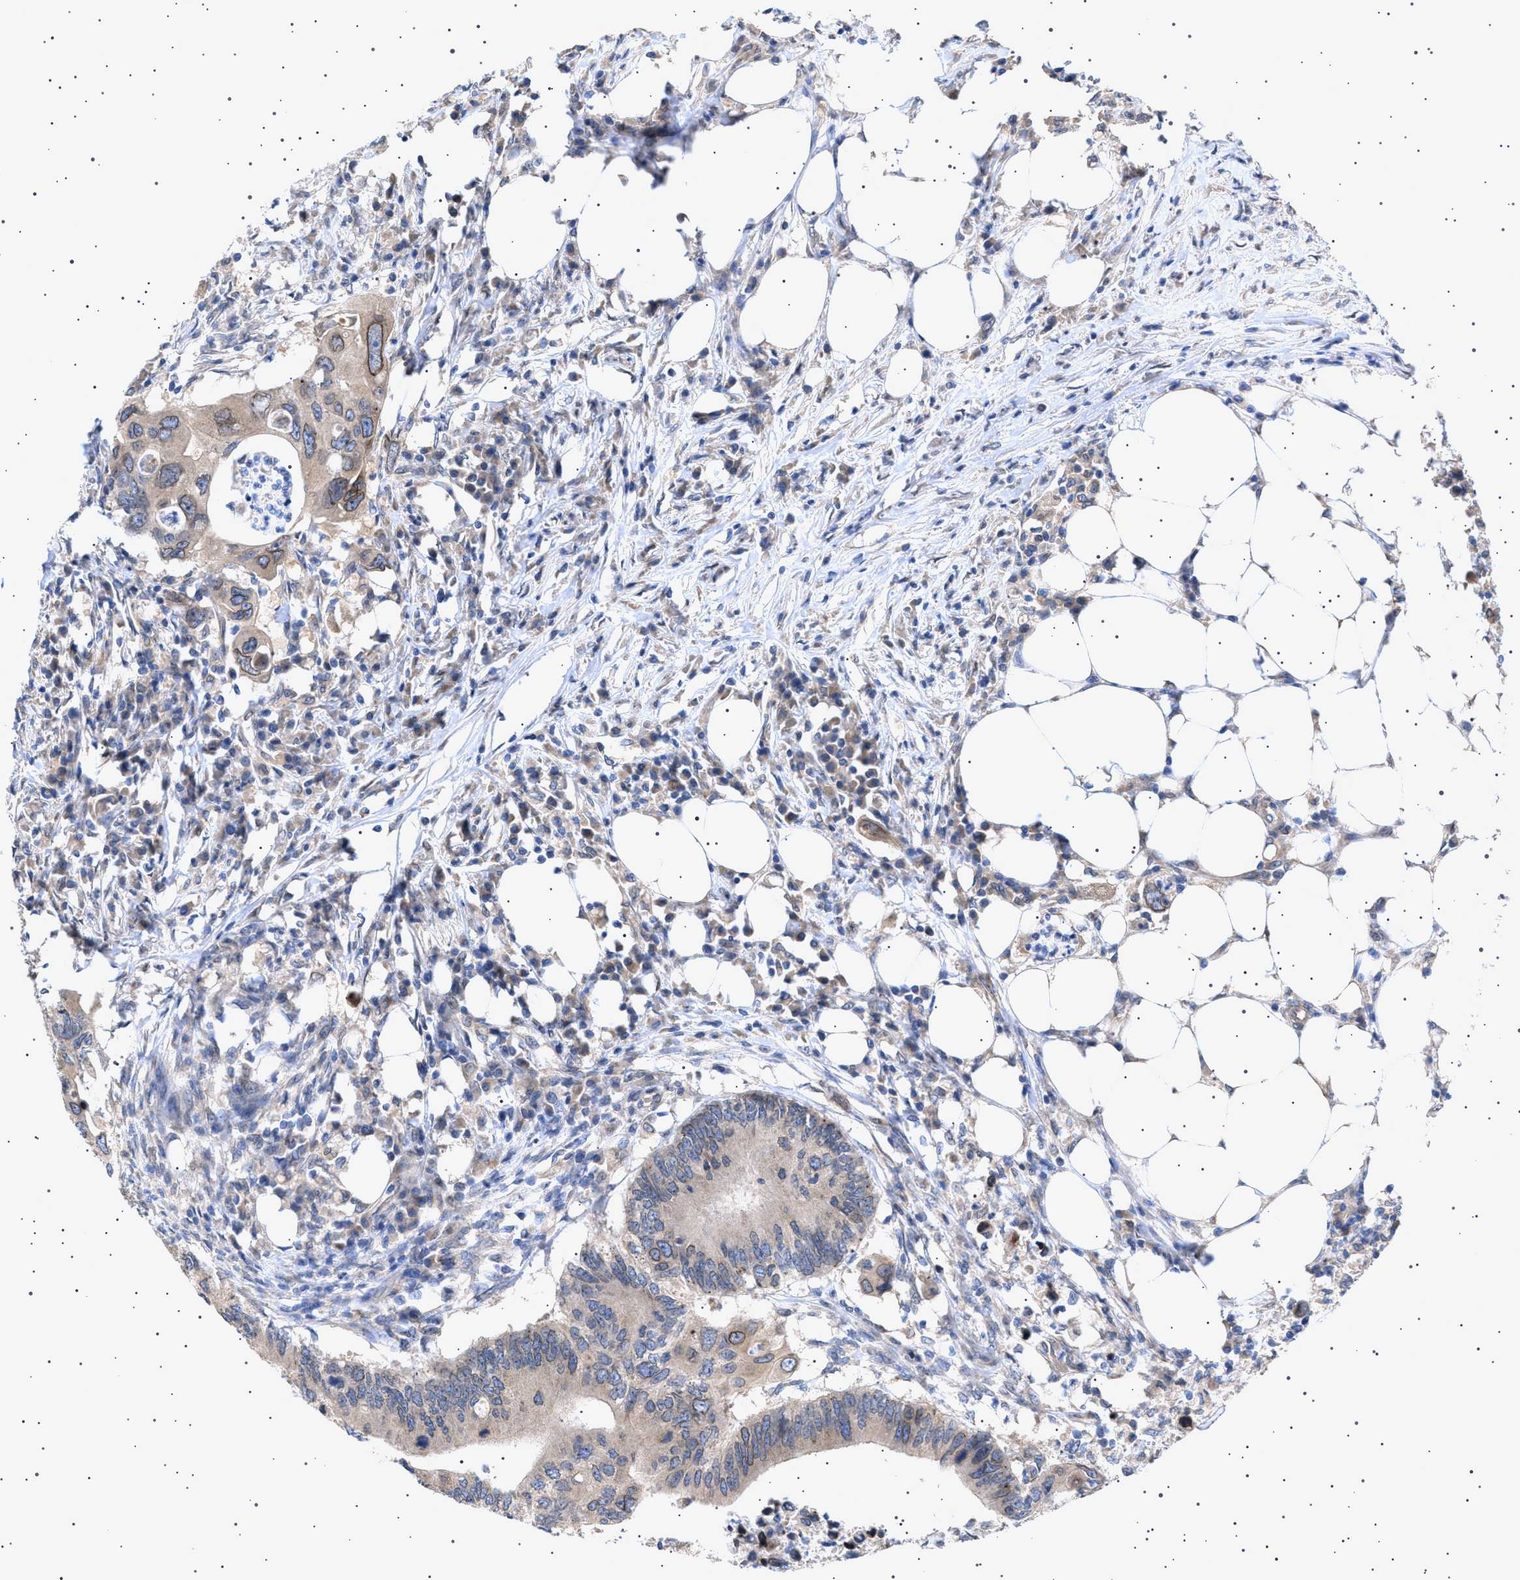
{"staining": {"intensity": "moderate", "quantity": "25%-75%", "location": "cytoplasmic/membranous,nuclear"}, "tissue": "colorectal cancer", "cell_type": "Tumor cells", "image_type": "cancer", "snomed": [{"axis": "morphology", "description": "Adenocarcinoma, NOS"}, {"axis": "topography", "description": "Colon"}], "caption": "Immunohistochemistry (IHC) micrograph of human adenocarcinoma (colorectal) stained for a protein (brown), which shows medium levels of moderate cytoplasmic/membranous and nuclear positivity in about 25%-75% of tumor cells.", "gene": "NUP93", "patient": {"sex": "male", "age": 71}}